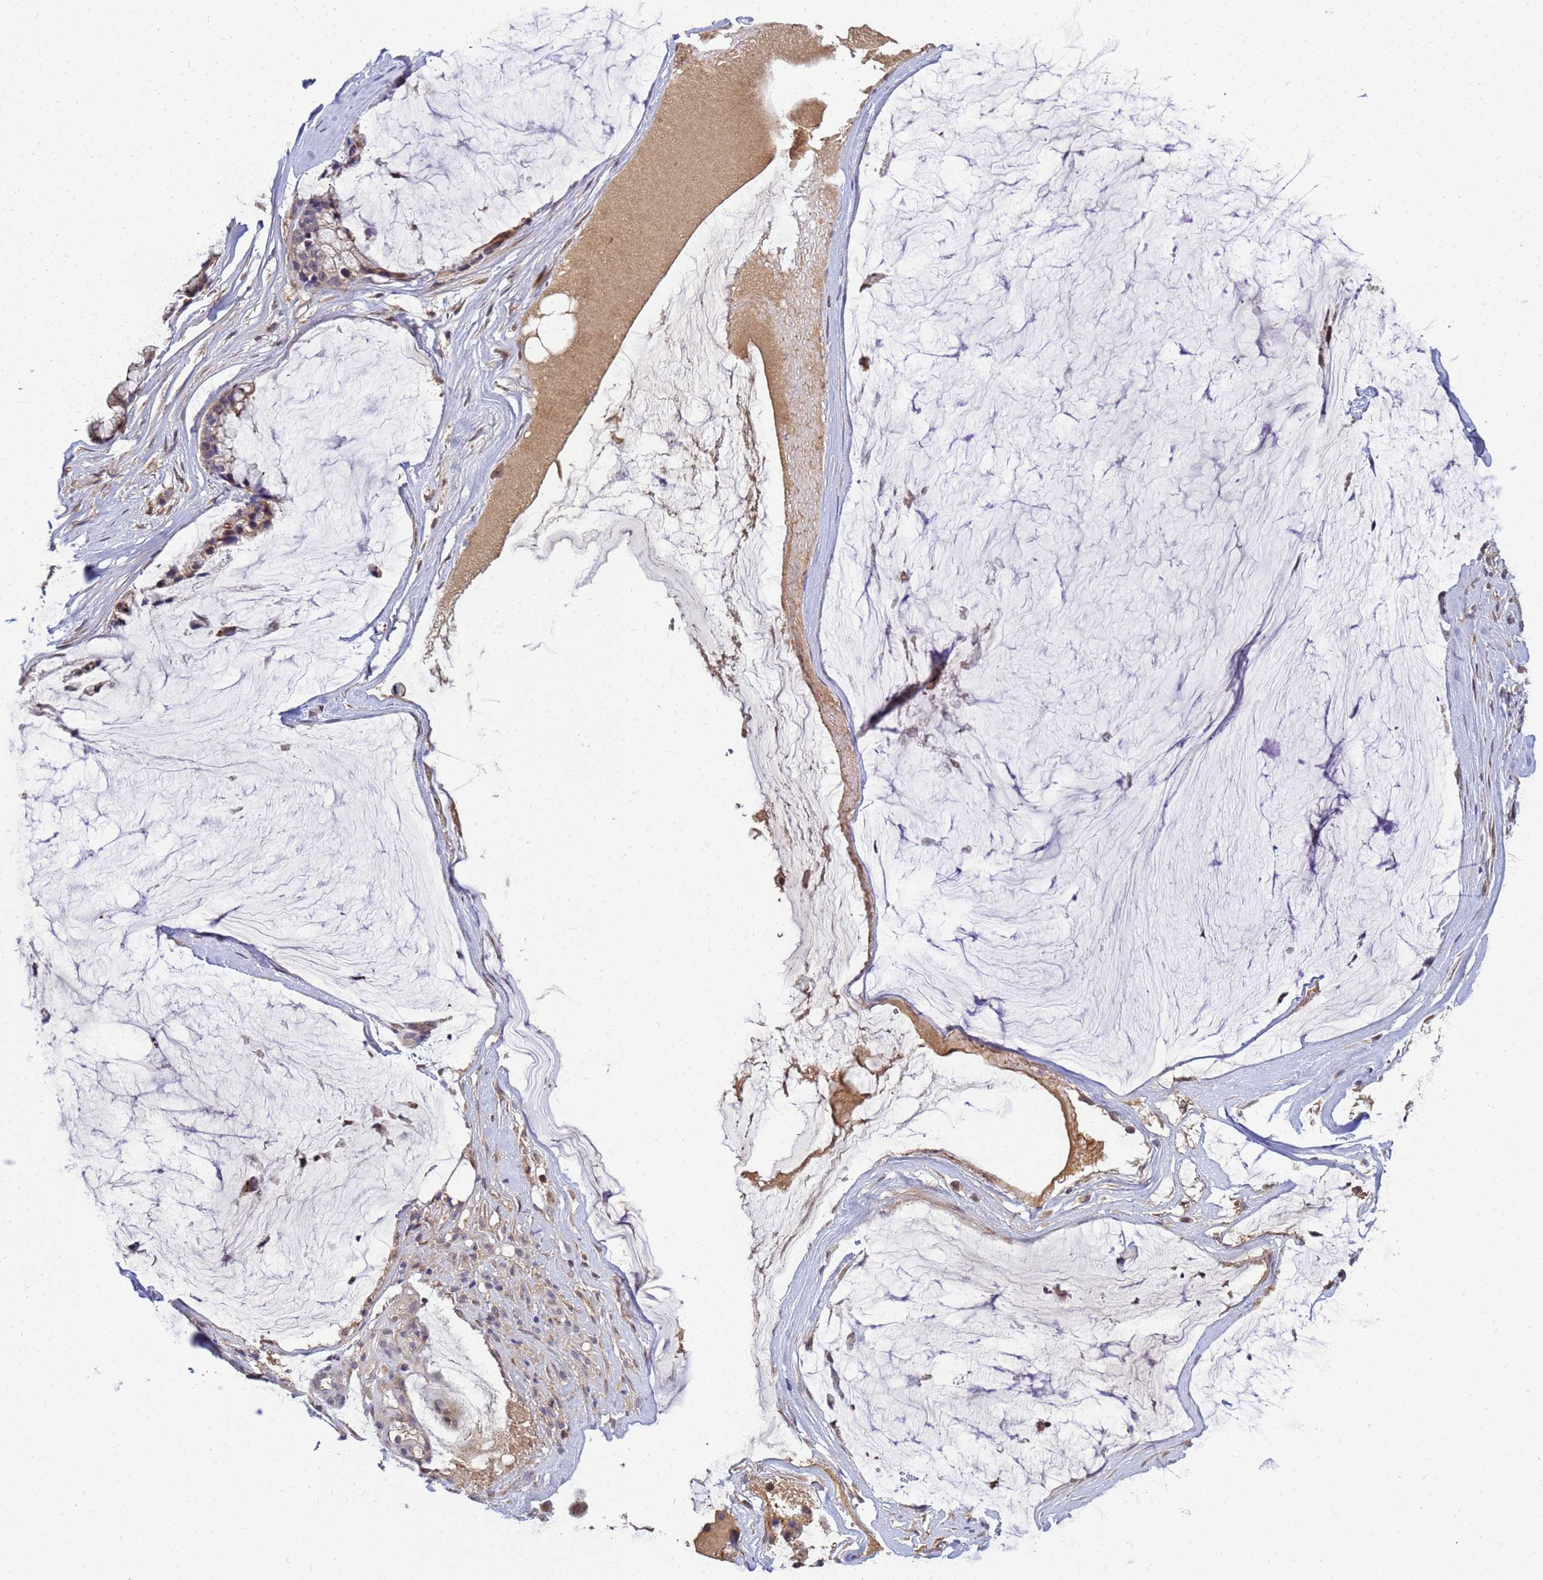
{"staining": {"intensity": "weak", "quantity": ">75%", "location": "cytoplasmic/membranous"}, "tissue": "ovarian cancer", "cell_type": "Tumor cells", "image_type": "cancer", "snomed": [{"axis": "morphology", "description": "Cystadenocarcinoma, mucinous, NOS"}, {"axis": "topography", "description": "Ovary"}], "caption": "Human ovarian cancer (mucinous cystadenocarcinoma) stained with a protein marker exhibits weak staining in tumor cells.", "gene": "TMEM74B", "patient": {"sex": "female", "age": 39}}